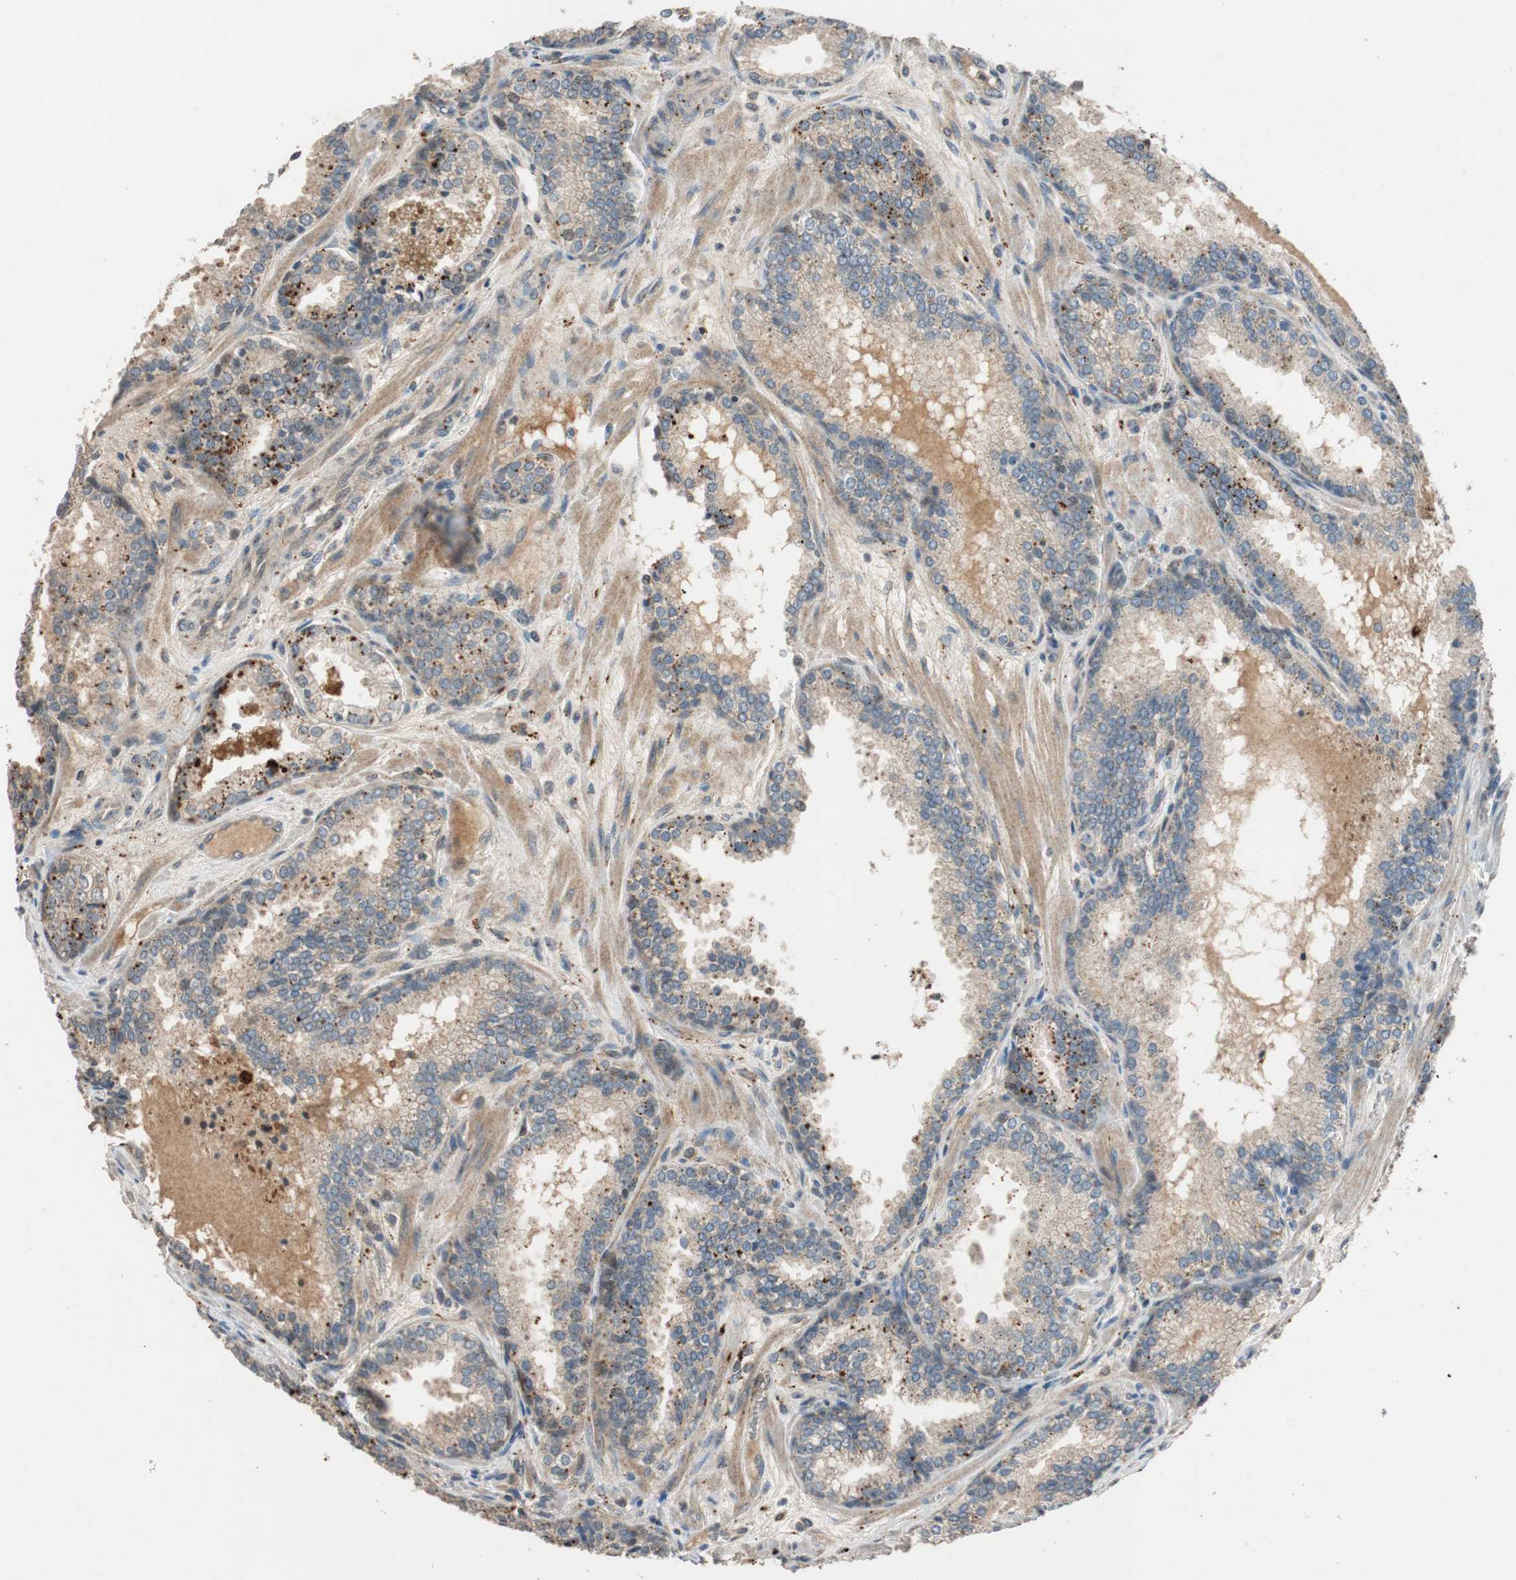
{"staining": {"intensity": "moderate", "quantity": ">75%", "location": "cytoplasmic/membranous"}, "tissue": "prostate cancer", "cell_type": "Tumor cells", "image_type": "cancer", "snomed": [{"axis": "morphology", "description": "Adenocarcinoma, Low grade"}, {"axis": "topography", "description": "Prostate"}], "caption": "This photomicrograph exhibits IHC staining of human prostate low-grade adenocarcinoma, with medium moderate cytoplasmic/membranous positivity in approximately >75% of tumor cells.", "gene": "GLB1", "patient": {"sex": "male", "age": 60}}